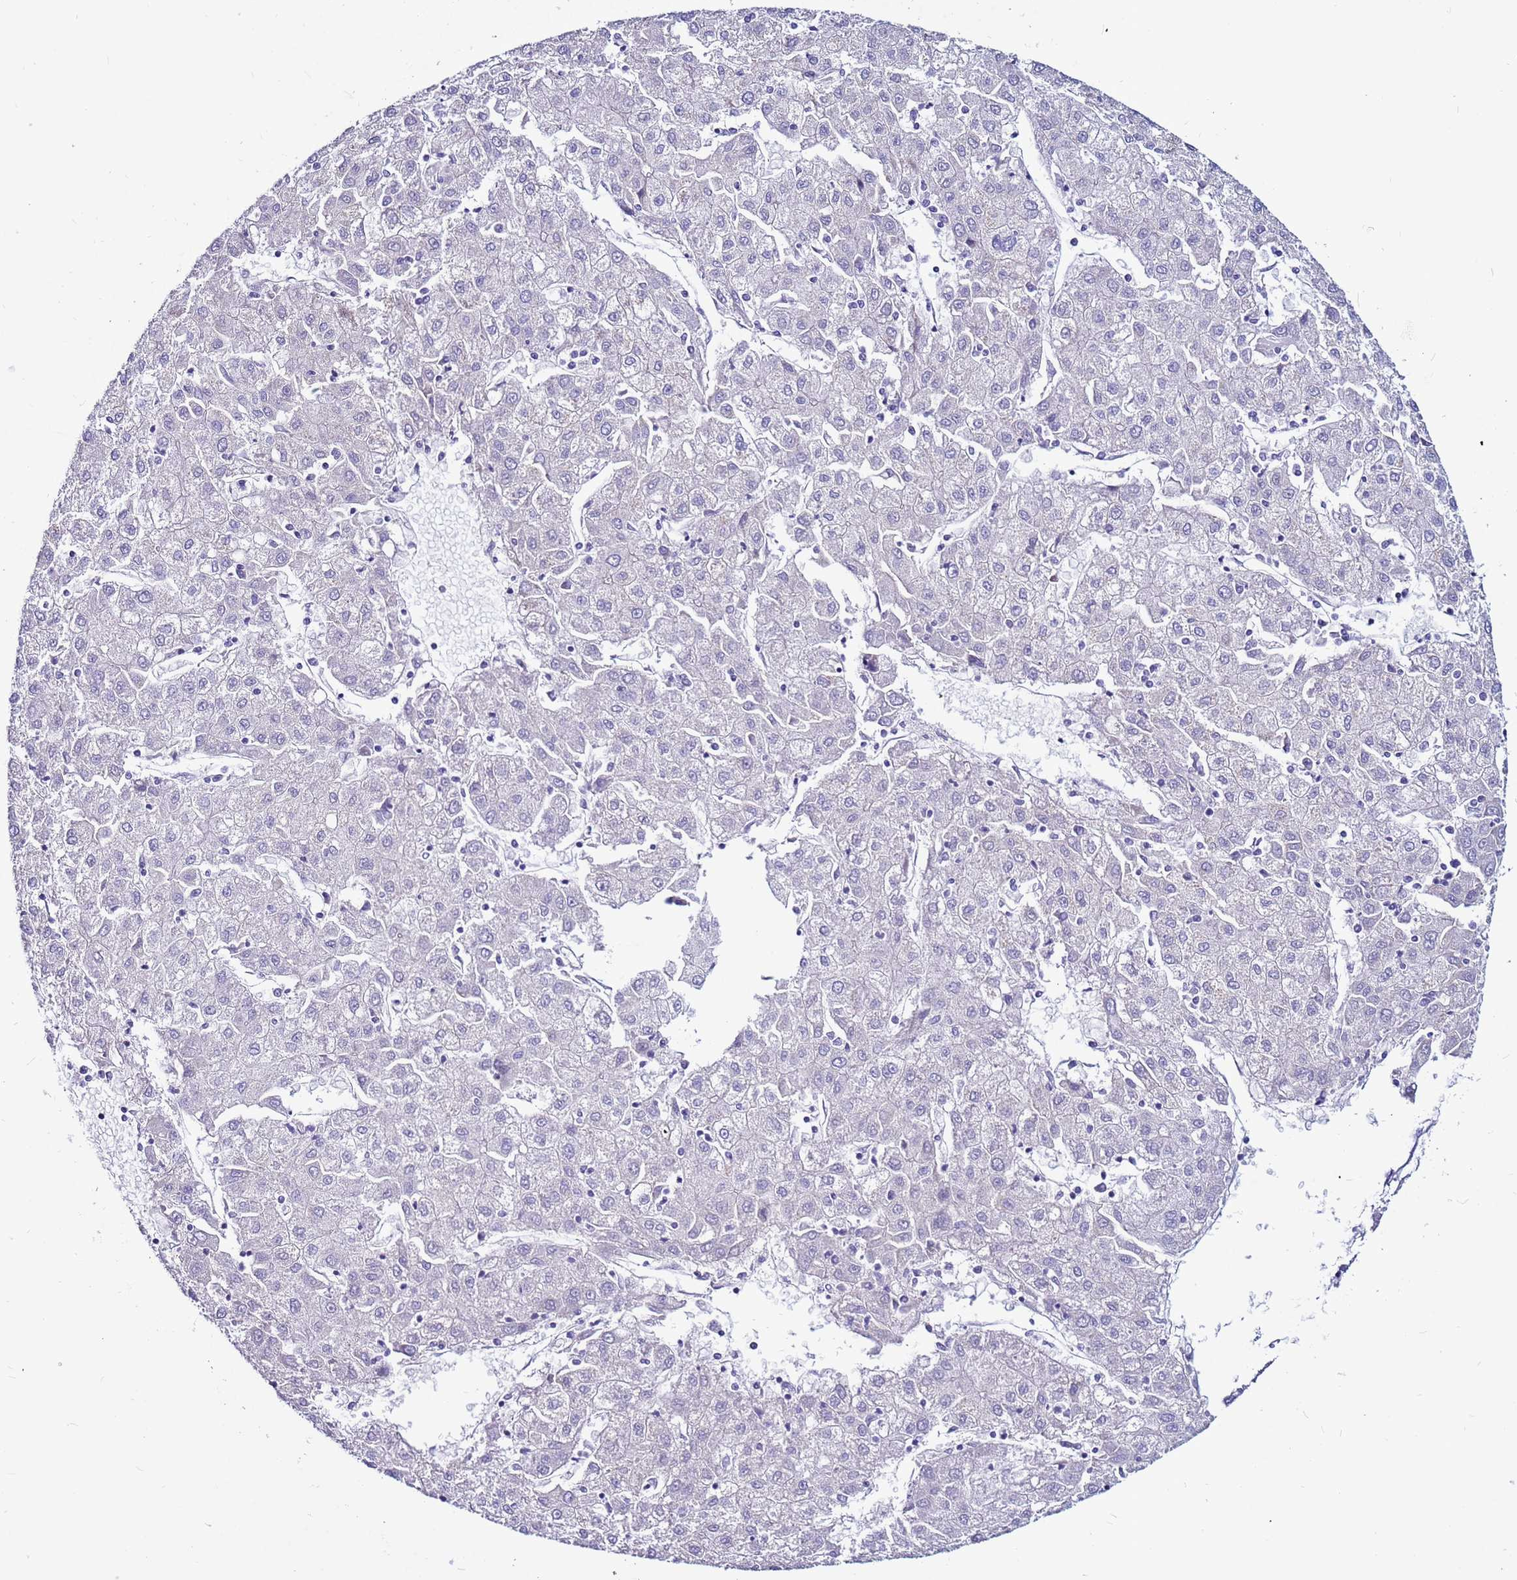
{"staining": {"intensity": "negative", "quantity": "none", "location": "none"}, "tissue": "liver cancer", "cell_type": "Tumor cells", "image_type": "cancer", "snomed": [{"axis": "morphology", "description": "Carcinoma, Hepatocellular, NOS"}, {"axis": "topography", "description": "Liver"}], "caption": "An IHC histopathology image of liver cancer is shown. There is no staining in tumor cells of liver cancer.", "gene": "SLC44A3", "patient": {"sex": "male", "age": 72}}